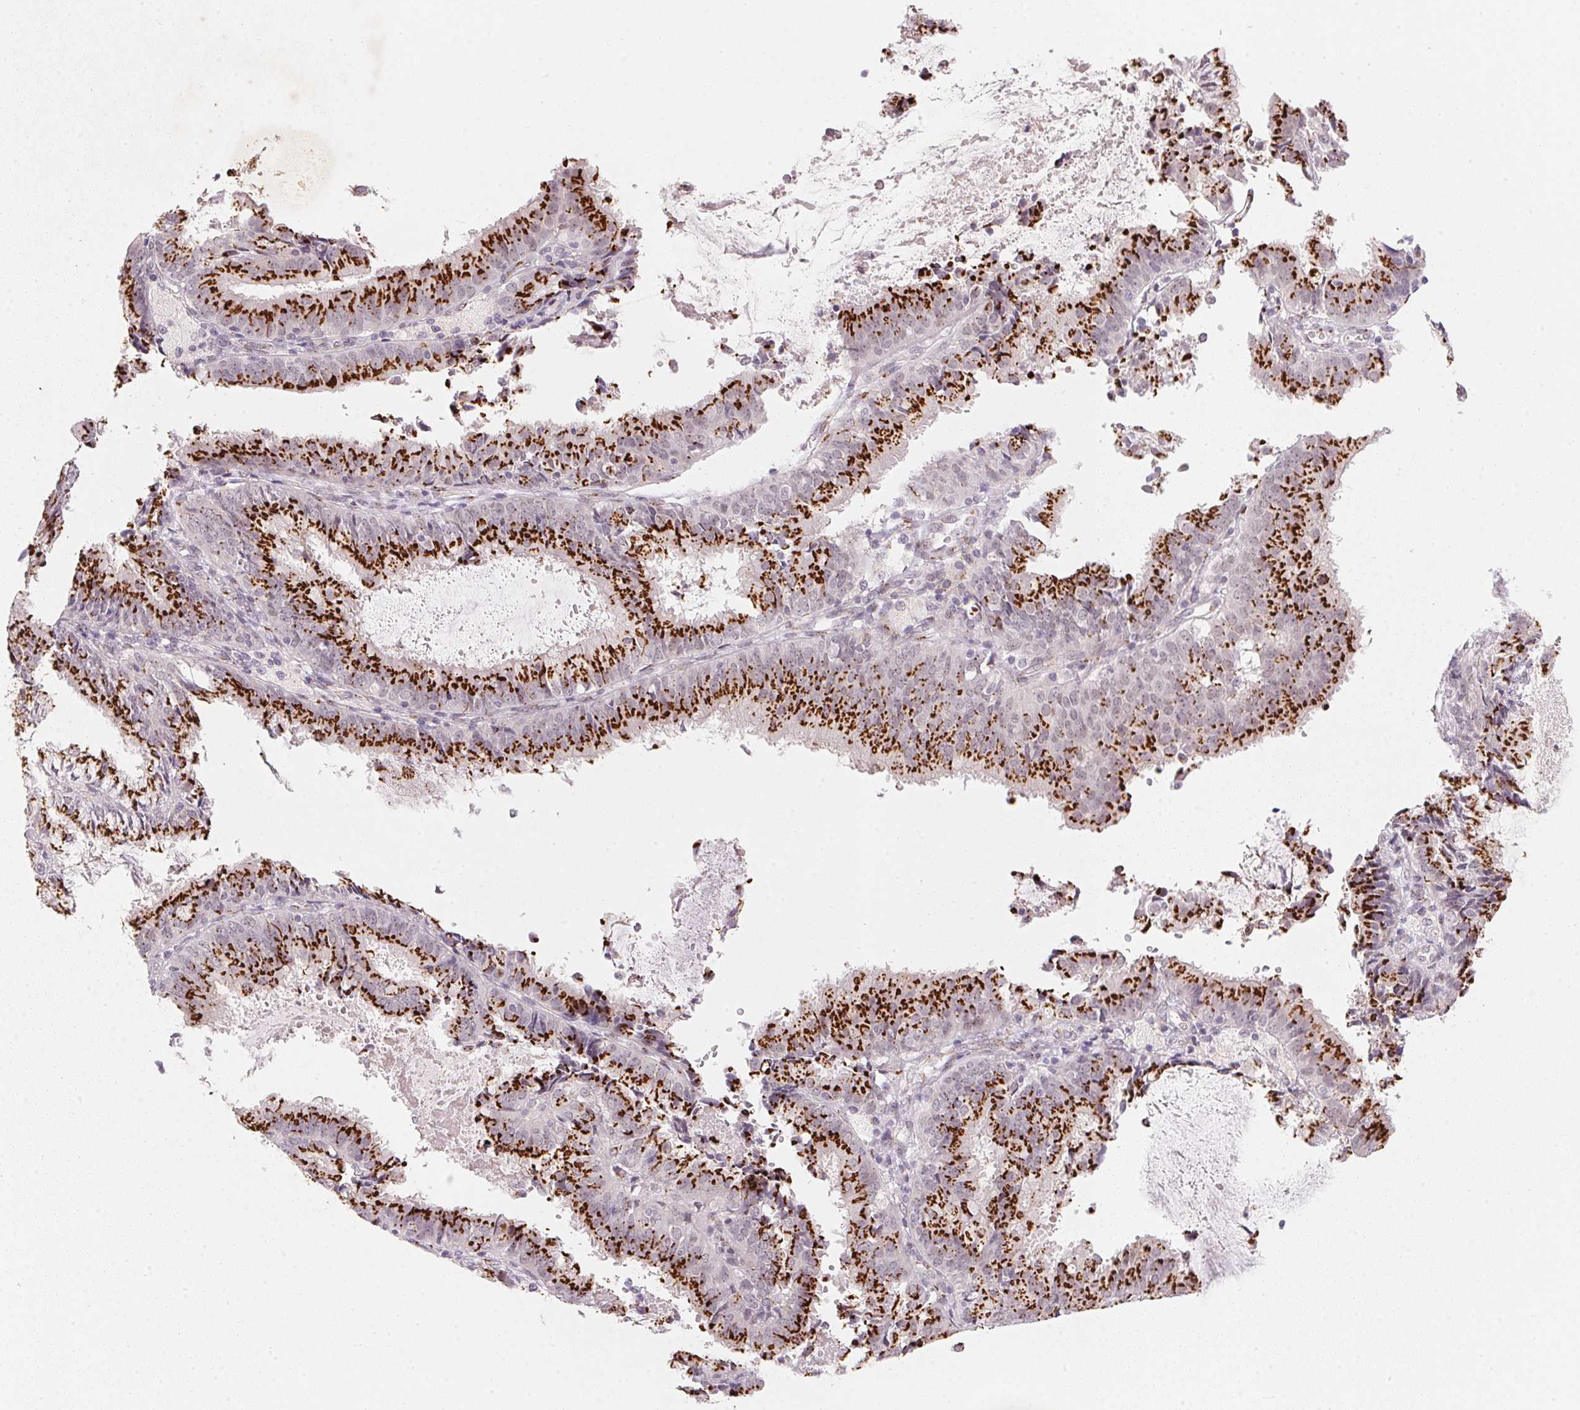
{"staining": {"intensity": "strong", "quantity": ">75%", "location": "cytoplasmic/membranous"}, "tissue": "endometrial cancer", "cell_type": "Tumor cells", "image_type": "cancer", "snomed": [{"axis": "morphology", "description": "Adenocarcinoma, NOS"}, {"axis": "topography", "description": "Endometrium"}], "caption": "An image of human endometrial adenocarcinoma stained for a protein shows strong cytoplasmic/membranous brown staining in tumor cells. (DAB IHC, brown staining for protein, blue staining for nuclei).", "gene": "RAB22A", "patient": {"sex": "female", "age": 57}}